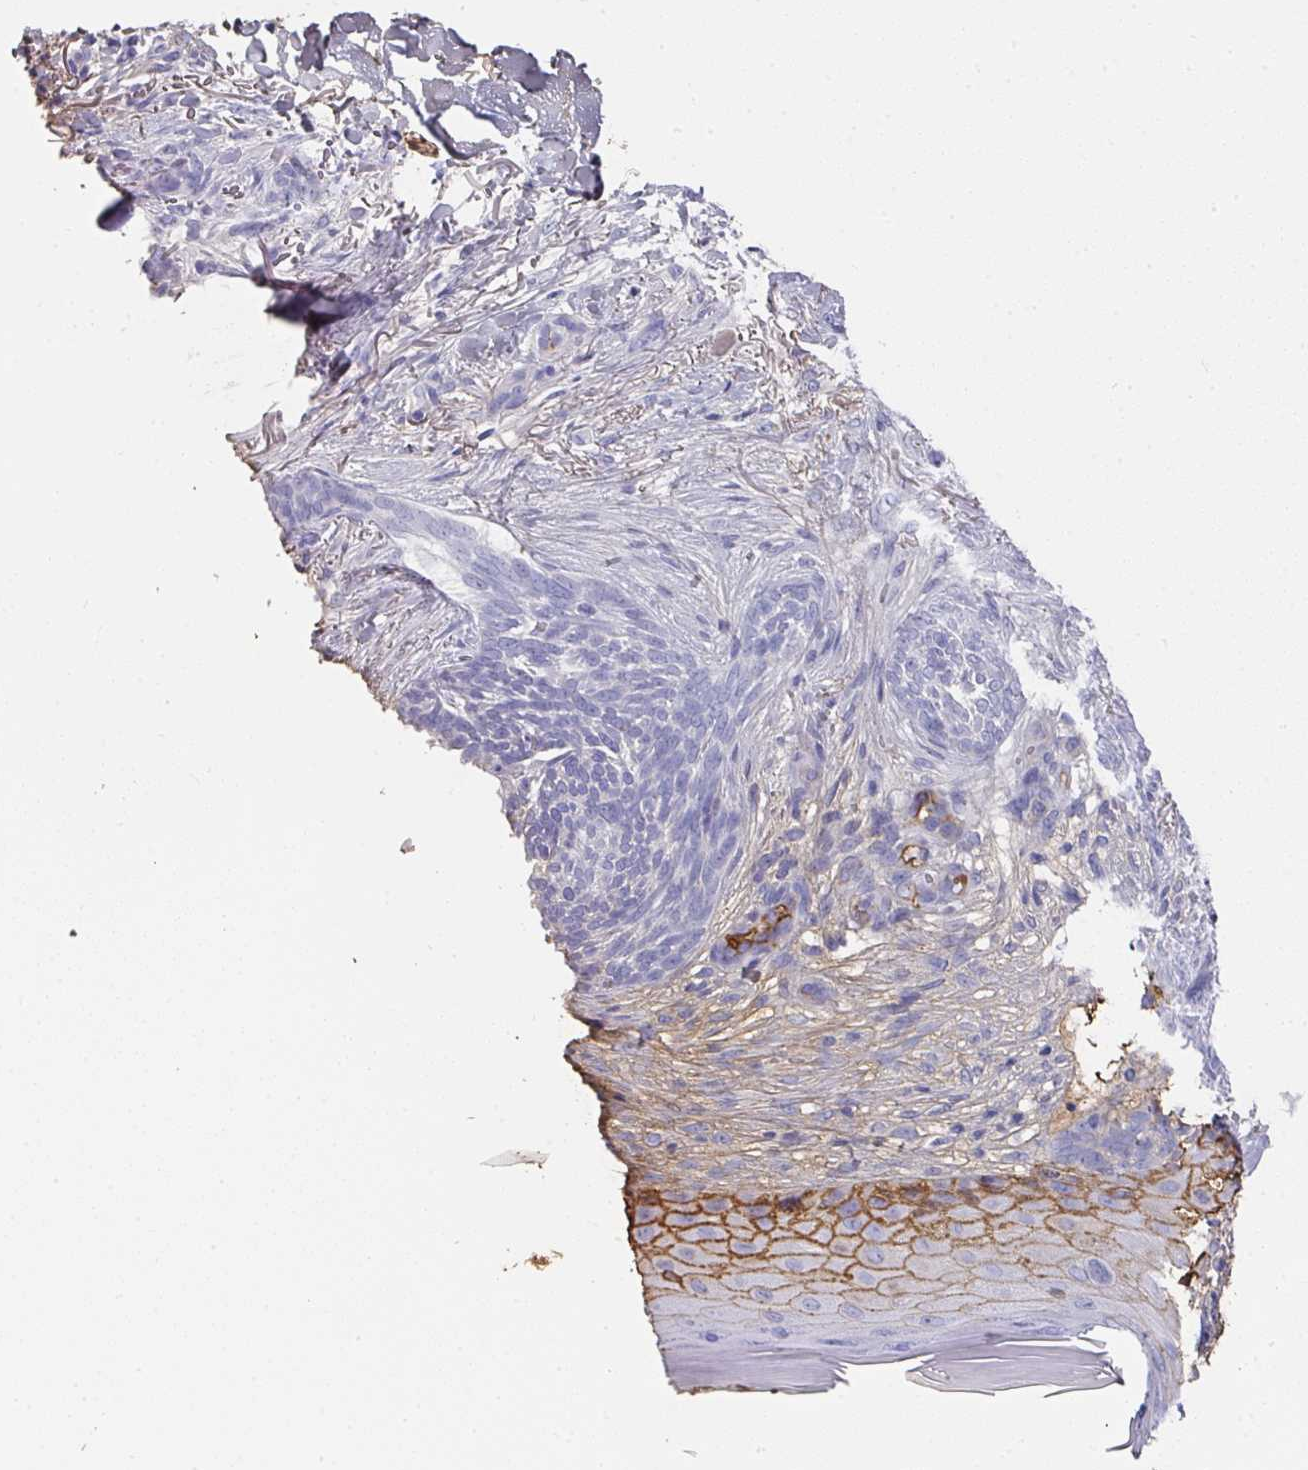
{"staining": {"intensity": "negative", "quantity": "none", "location": "none"}, "tissue": "skin cancer", "cell_type": "Tumor cells", "image_type": "cancer", "snomed": [{"axis": "morphology", "description": "Normal tissue, NOS"}, {"axis": "morphology", "description": "Basal cell carcinoma"}, {"axis": "topography", "description": "Skin"}], "caption": "This is an IHC micrograph of human basal cell carcinoma (skin). There is no positivity in tumor cells.", "gene": "ALB", "patient": {"sex": "female", "age": 67}}